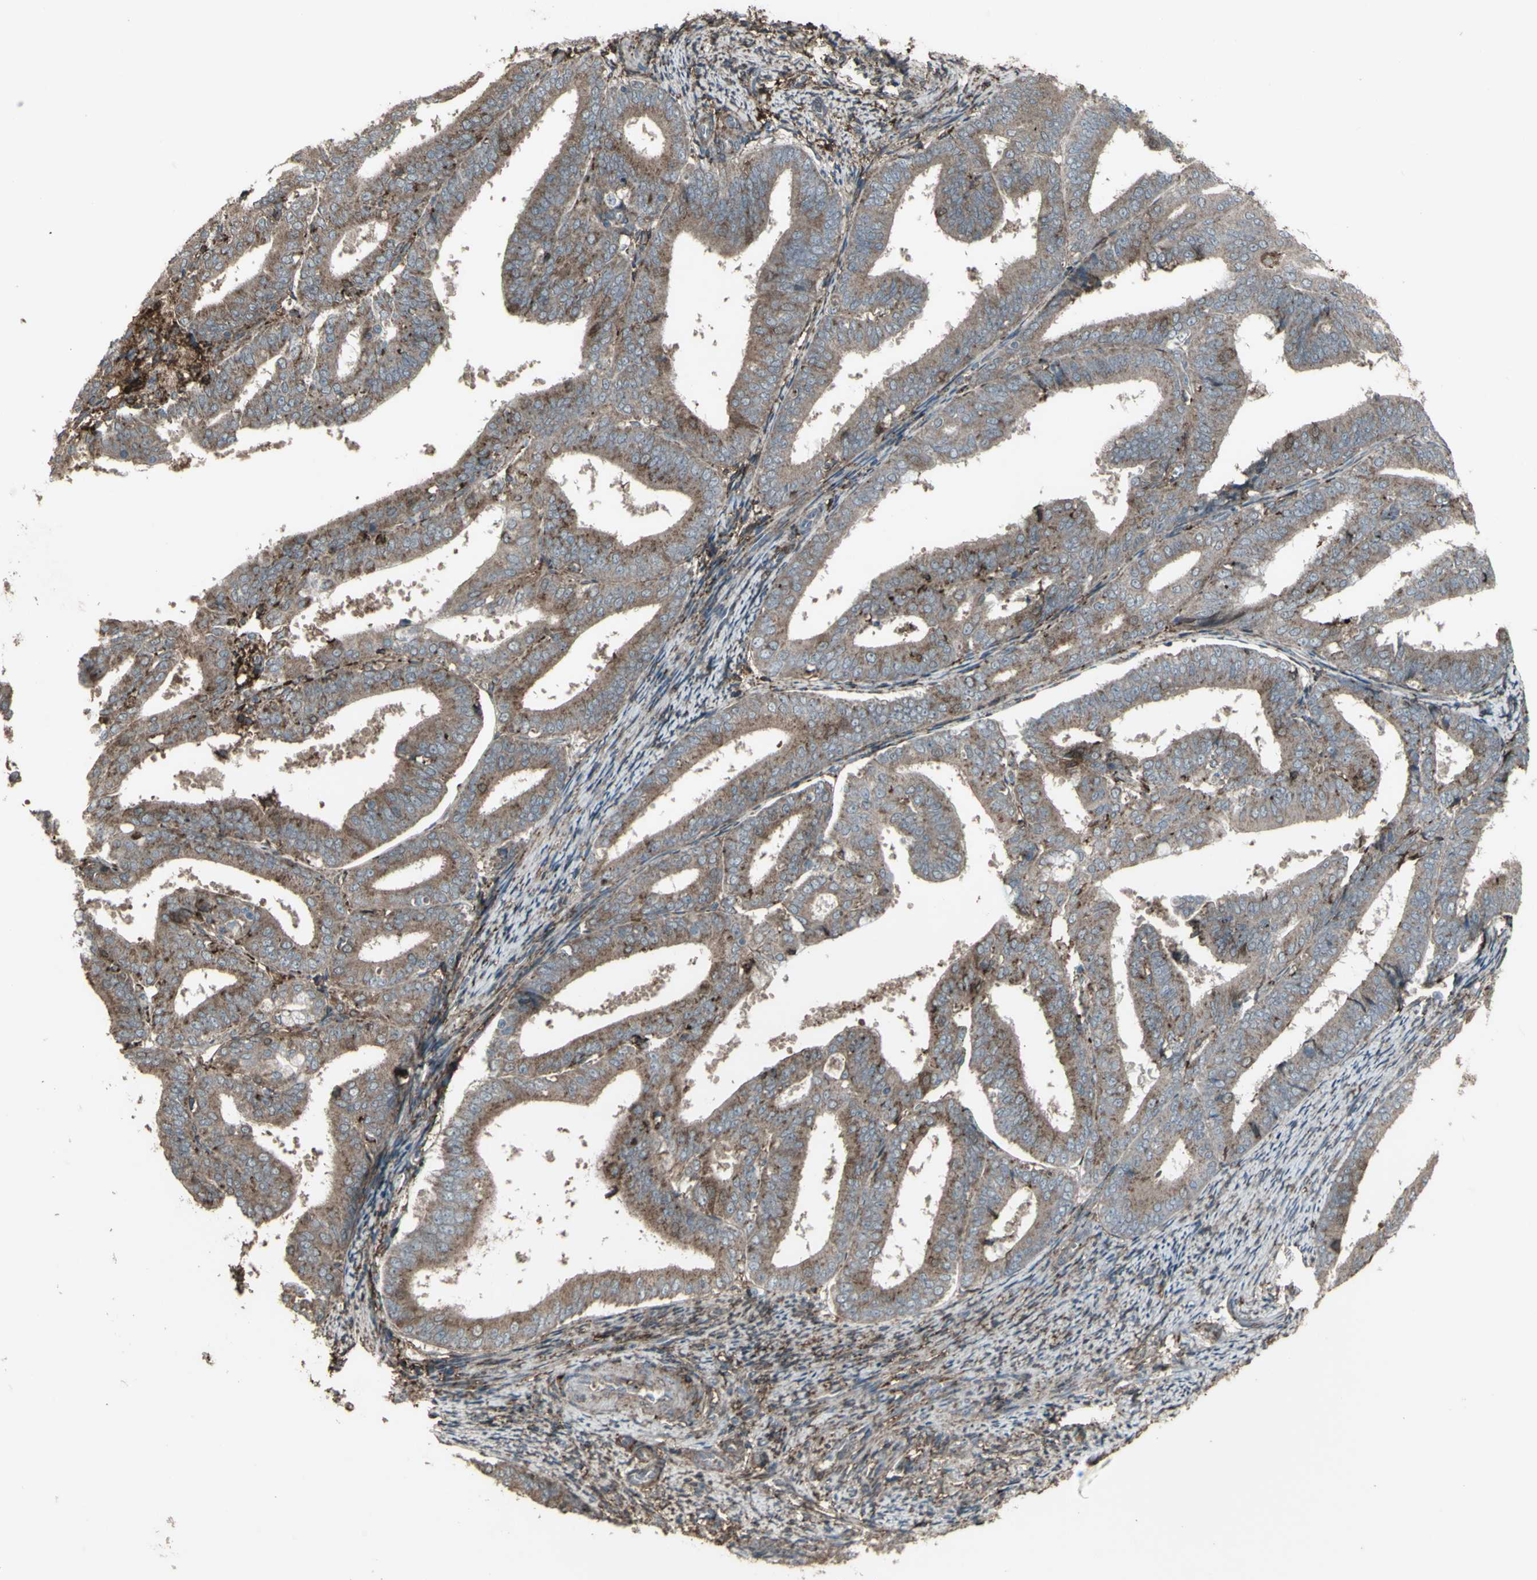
{"staining": {"intensity": "weak", "quantity": ">75%", "location": "cytoplasmic/membranous"}, "tissue": "endometrial cancer", "cell_type": "Tumor cells", "image_type": "cancer", "snomed": [{"axis": "morphology", "description": "Adenocarcinoma, NOS"}, {"axis": "topography", "description": "Endometrium"}], "caption": "This is an image of immunohistochemistry staining of endometrial adenocarcinoma, which shows weak expression in the cytoplasmic/membranous of tumor cells.", "gene": "SMO", "patient": {"sex": "female", "age": 63}}